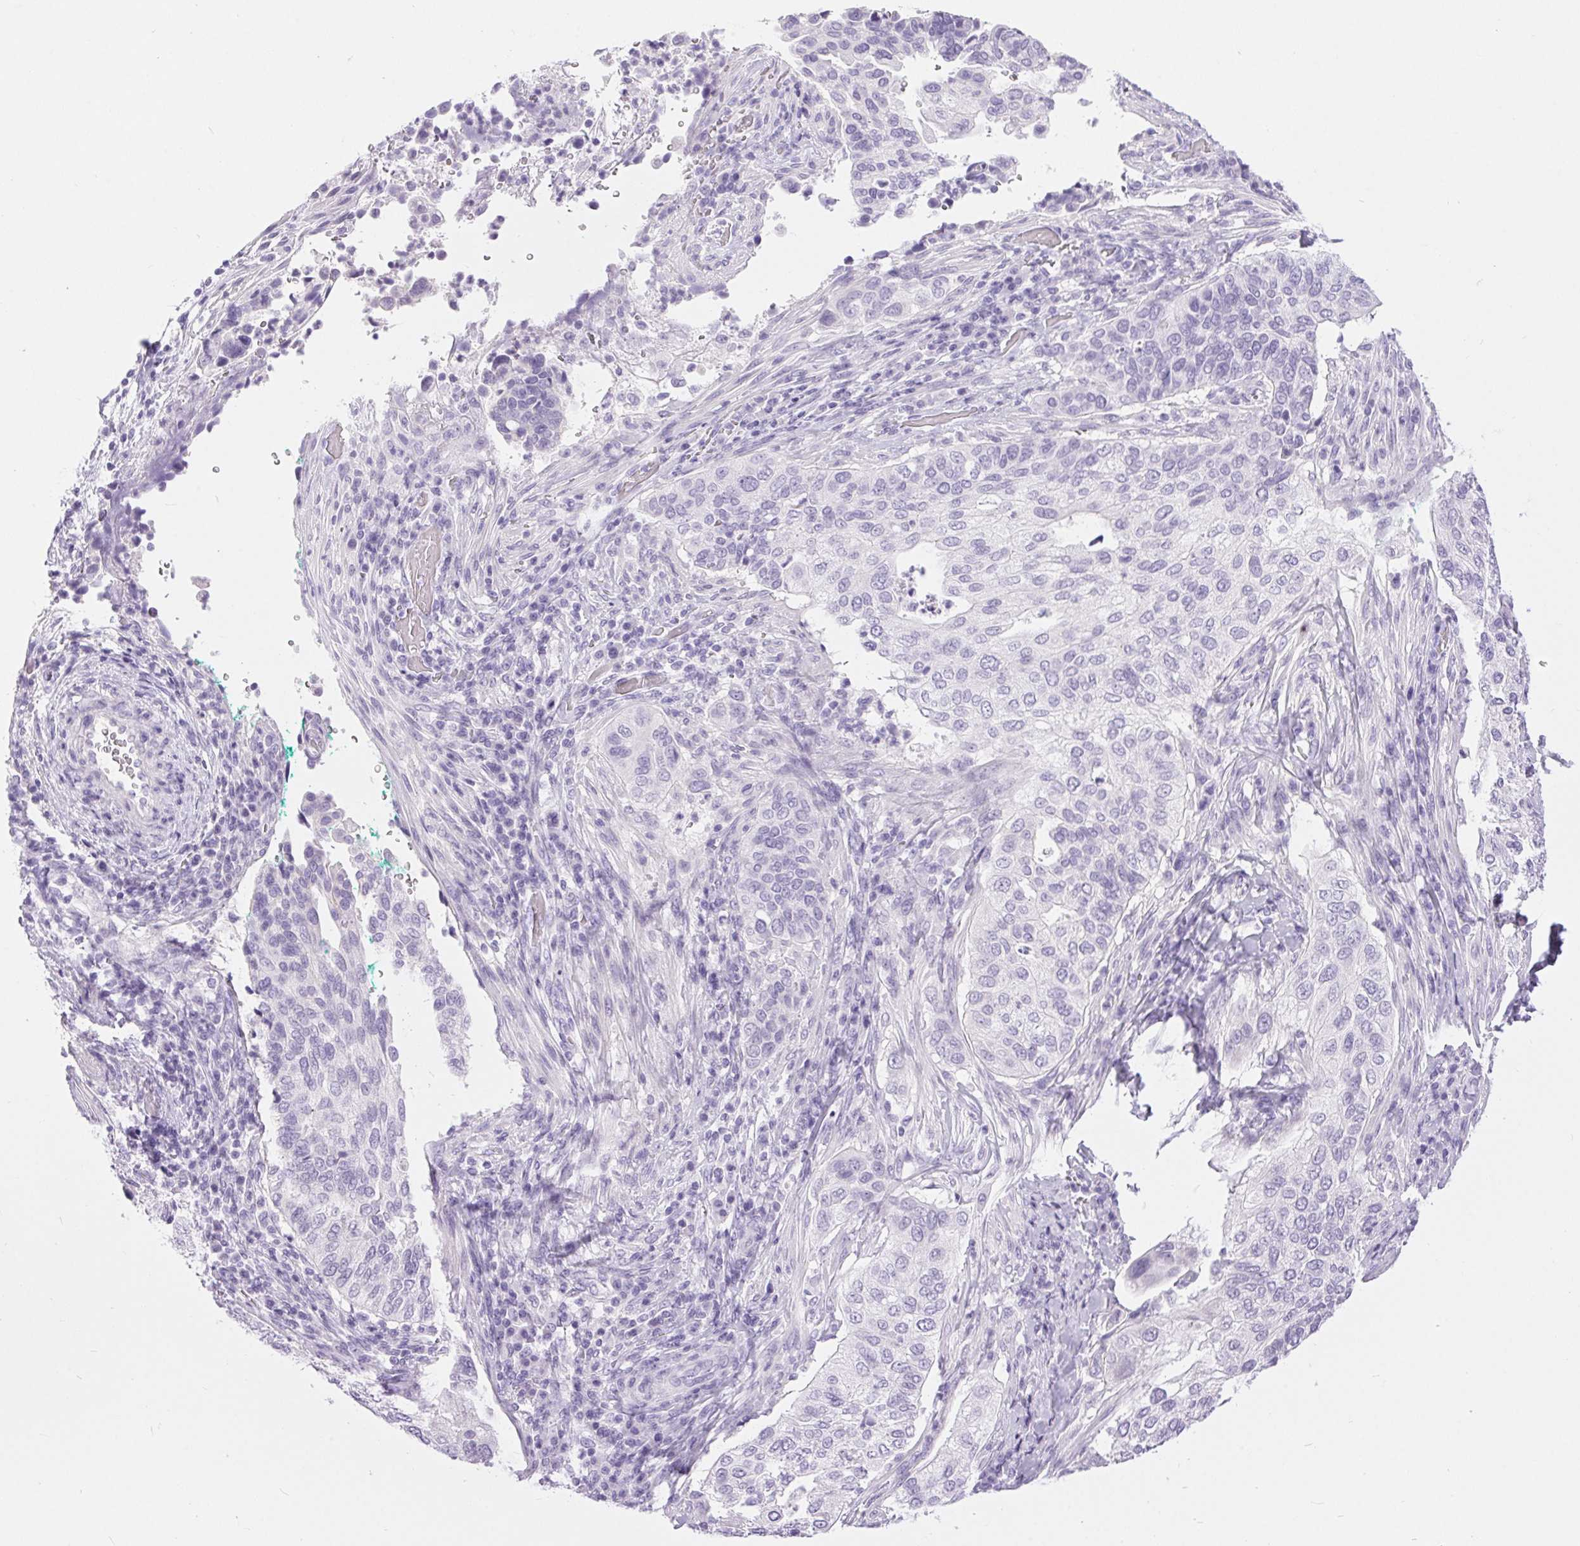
{"staining": {"intensity": "negative", "quantity": "none", "location": "none"}, "tissue": "cervical cancer", "cell_type": "Tumor cells", "image_type": "cancer", "snomed": [{"axis": "morphology", "description": "Squamous cell carcinoma, NOS"}, {"axis": "topography", "description": "Cervix"}], "caption": "Immunohistochemical staining of human cervical cancer (squamous cell carcinoma) reveals no significant expression in tumor cells.", "gene": "XDH", "patient": {"sex": "female", "age": 38}}